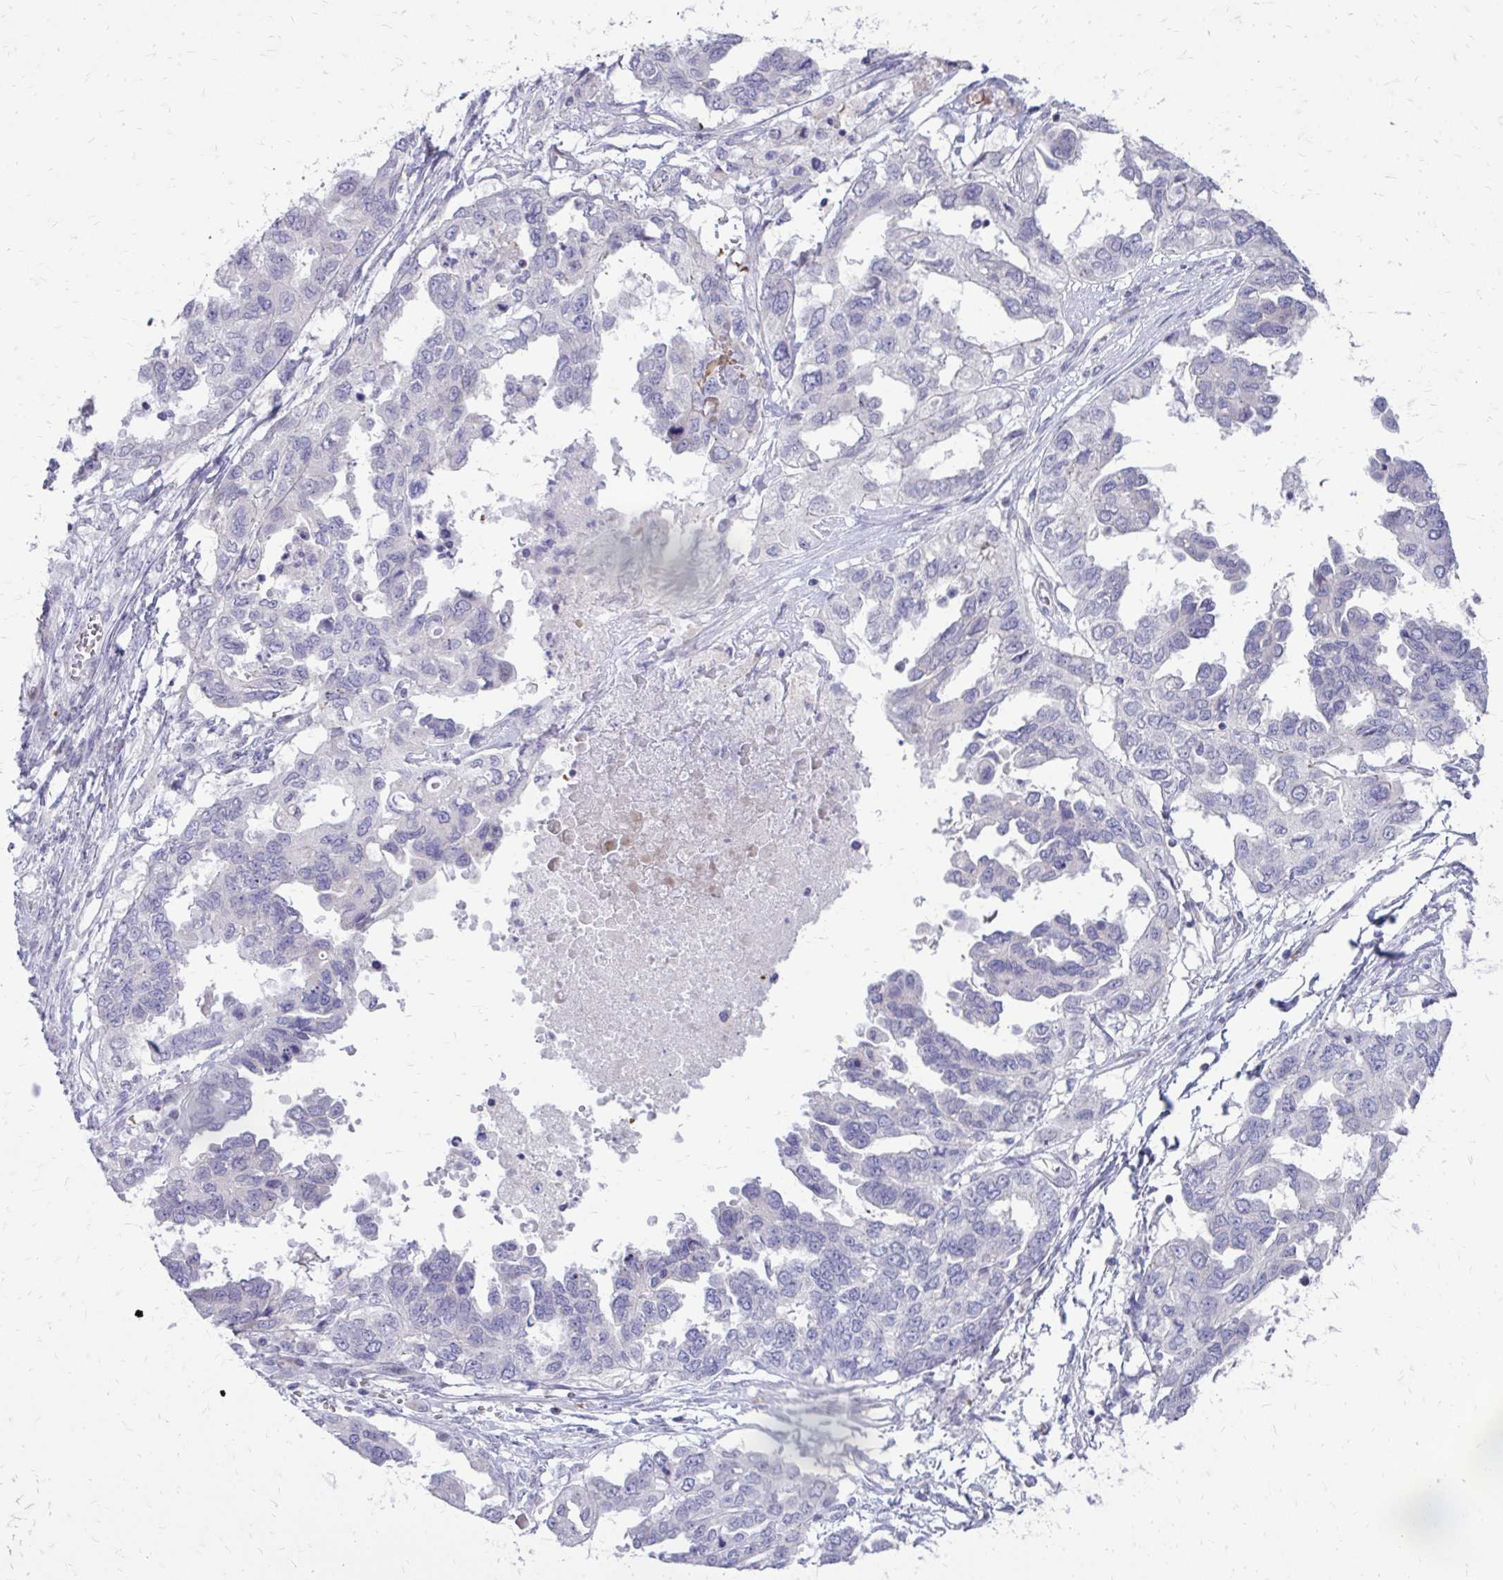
{"staining": {"intensity": "negative", "quantity": "none", "location": "none"}, "tissue": "ovarian cancer", "cell_type": "Tumor cells", "image_type": "cancer", "snomed": [{"axis": "morphology", "description": "Cystadenocarcinoma, serous, NOS"}, {"axis": "topography", "description": "Ovary"}], "caption": "This is an IHC photomicrograph of ovarian cancer (serous cystadenocarcinoma). There is no positivity in tumor cells.", "gene": "FUNDC2", "patient": {"sex": "female", "age": 53}}